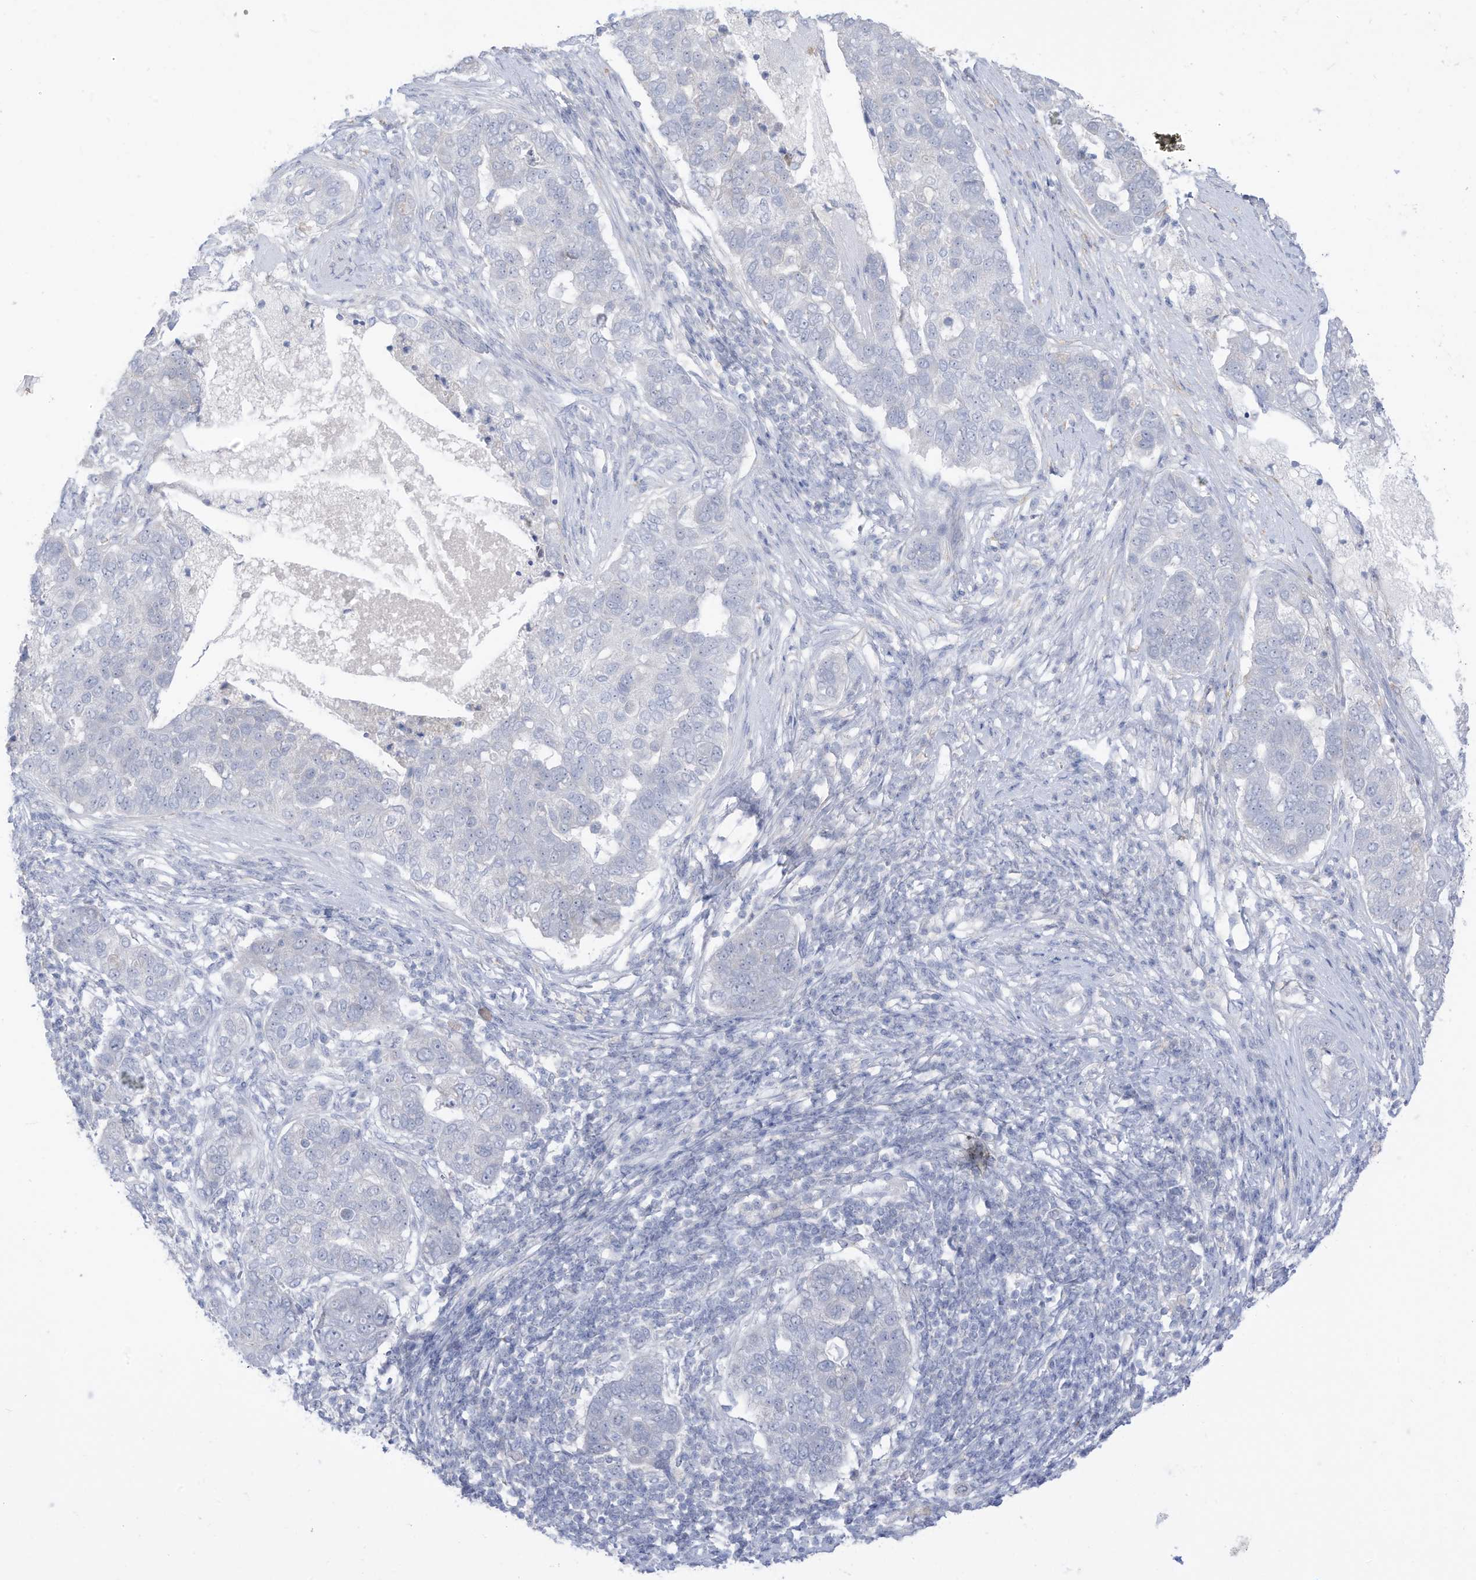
{"staining": {"intensity": "negative", "quantity": "none", "location": "none"}, "tissue": "pancreatic cancer", "cell_type": "Tumor cells", "image_type": "cancer", "snomed": [{"axis": "morphology", "description": "Adenocarcinoma, NOS"}, {"axis": "topography", "description": "Pancreas"}], "caption": "This is a image of immunohistochemistry staining of pancreatic cancer (adenocarcinoma), which shows no expression in tumor cells.", "gene": "OGT", "patient": {"sex": "female", "age": 61}}